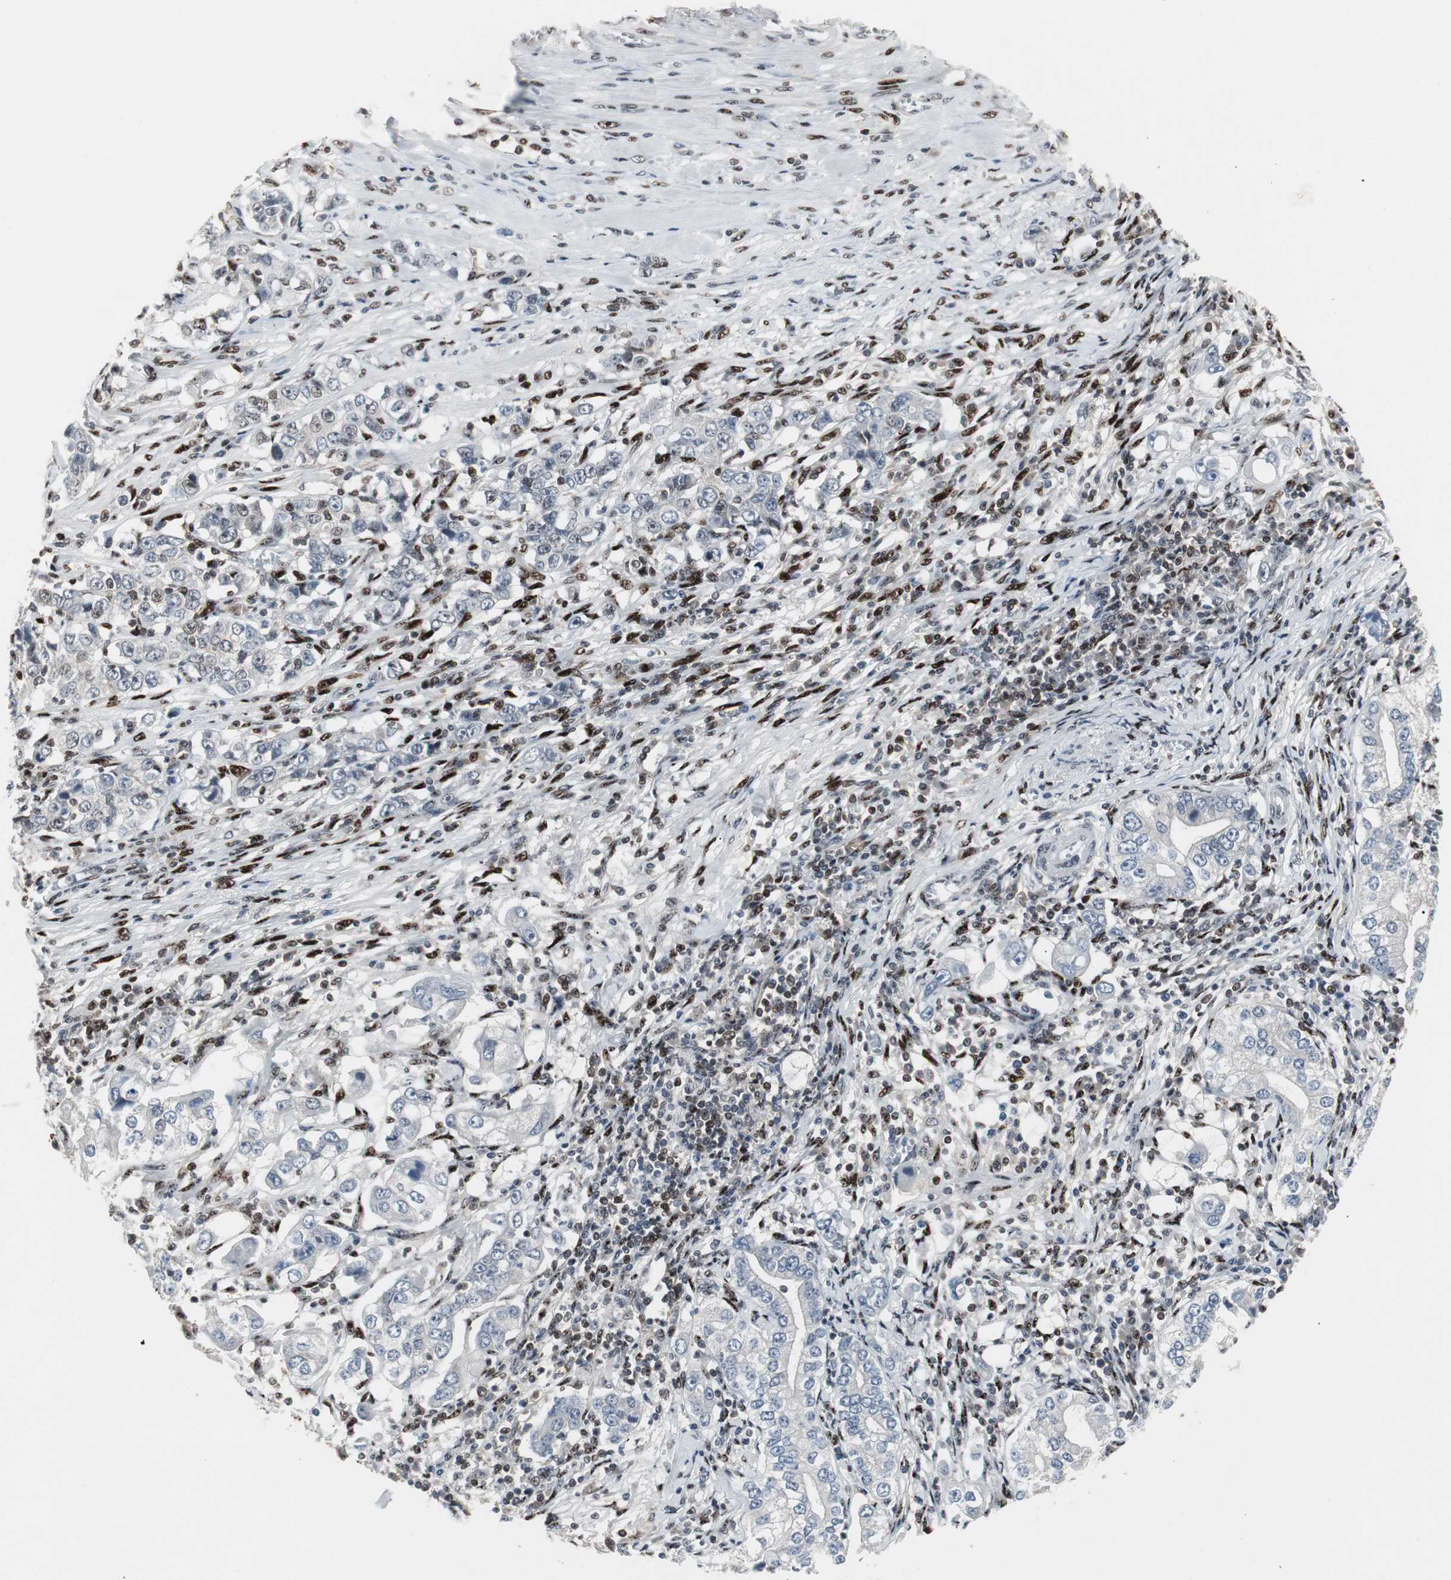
{"staining": {"intensity": "negative", "quantity": "none", "location": "none"}, "tissue": "stomach cancer", "cell_type": "Tumor cells", "image_type": "cancer", "snomed": [{"axis": "morphology", "description": "Adenocarcinoma, NOS"}, {"axis": "topography", "description": "Stomach, lower"}], "caption": "IHC micrograph of neoplastic tissue: human adenocarcinoma (stomach) stained with DAB displays no significant protein expression in tumor cells.", "gene": "GRK2", "patient": {"sex": "female", "age": 72}}